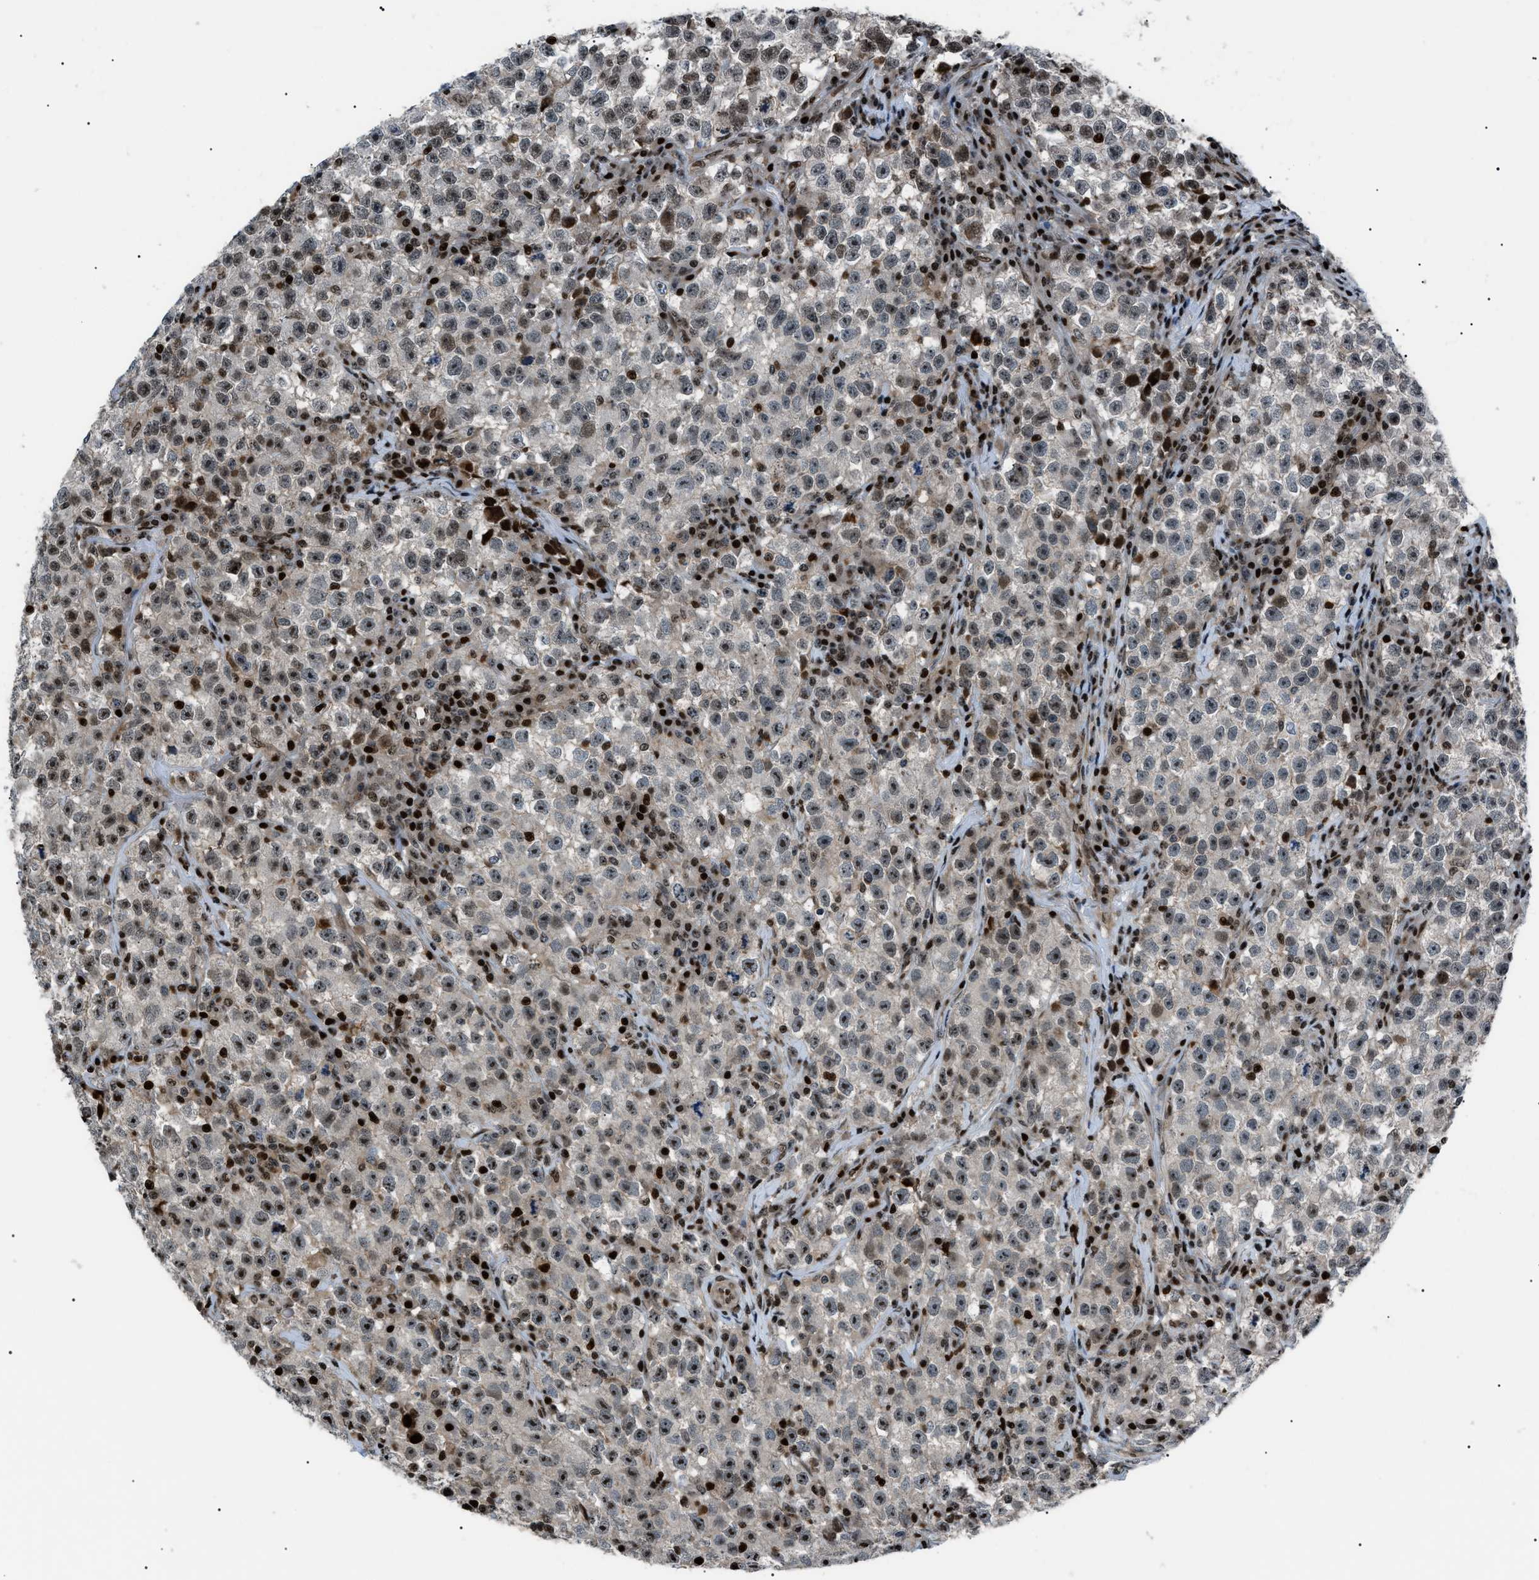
{"staining": {"intensity": "moderate", "quantity": "25%-75%", "location": "nuclear"}, "tissue": "testis cancer", "cell_type": "Tumor cells", "image_type": "cancer", "snomed": [{"axis": "morphology", "description": "Seminoma, NOS"}, {"axis": "topography", "description": "Testis"}], "caption": "A photomicrograph of testis cancer stained for a protein shows moderate nuclear brown staining in tumor cells. Immunohistochemistry (ihc) stains the protein in brown and the nuclei are stained blue.", "gene": "PRKX", "patient": {"sex": "male", "age": 22}}